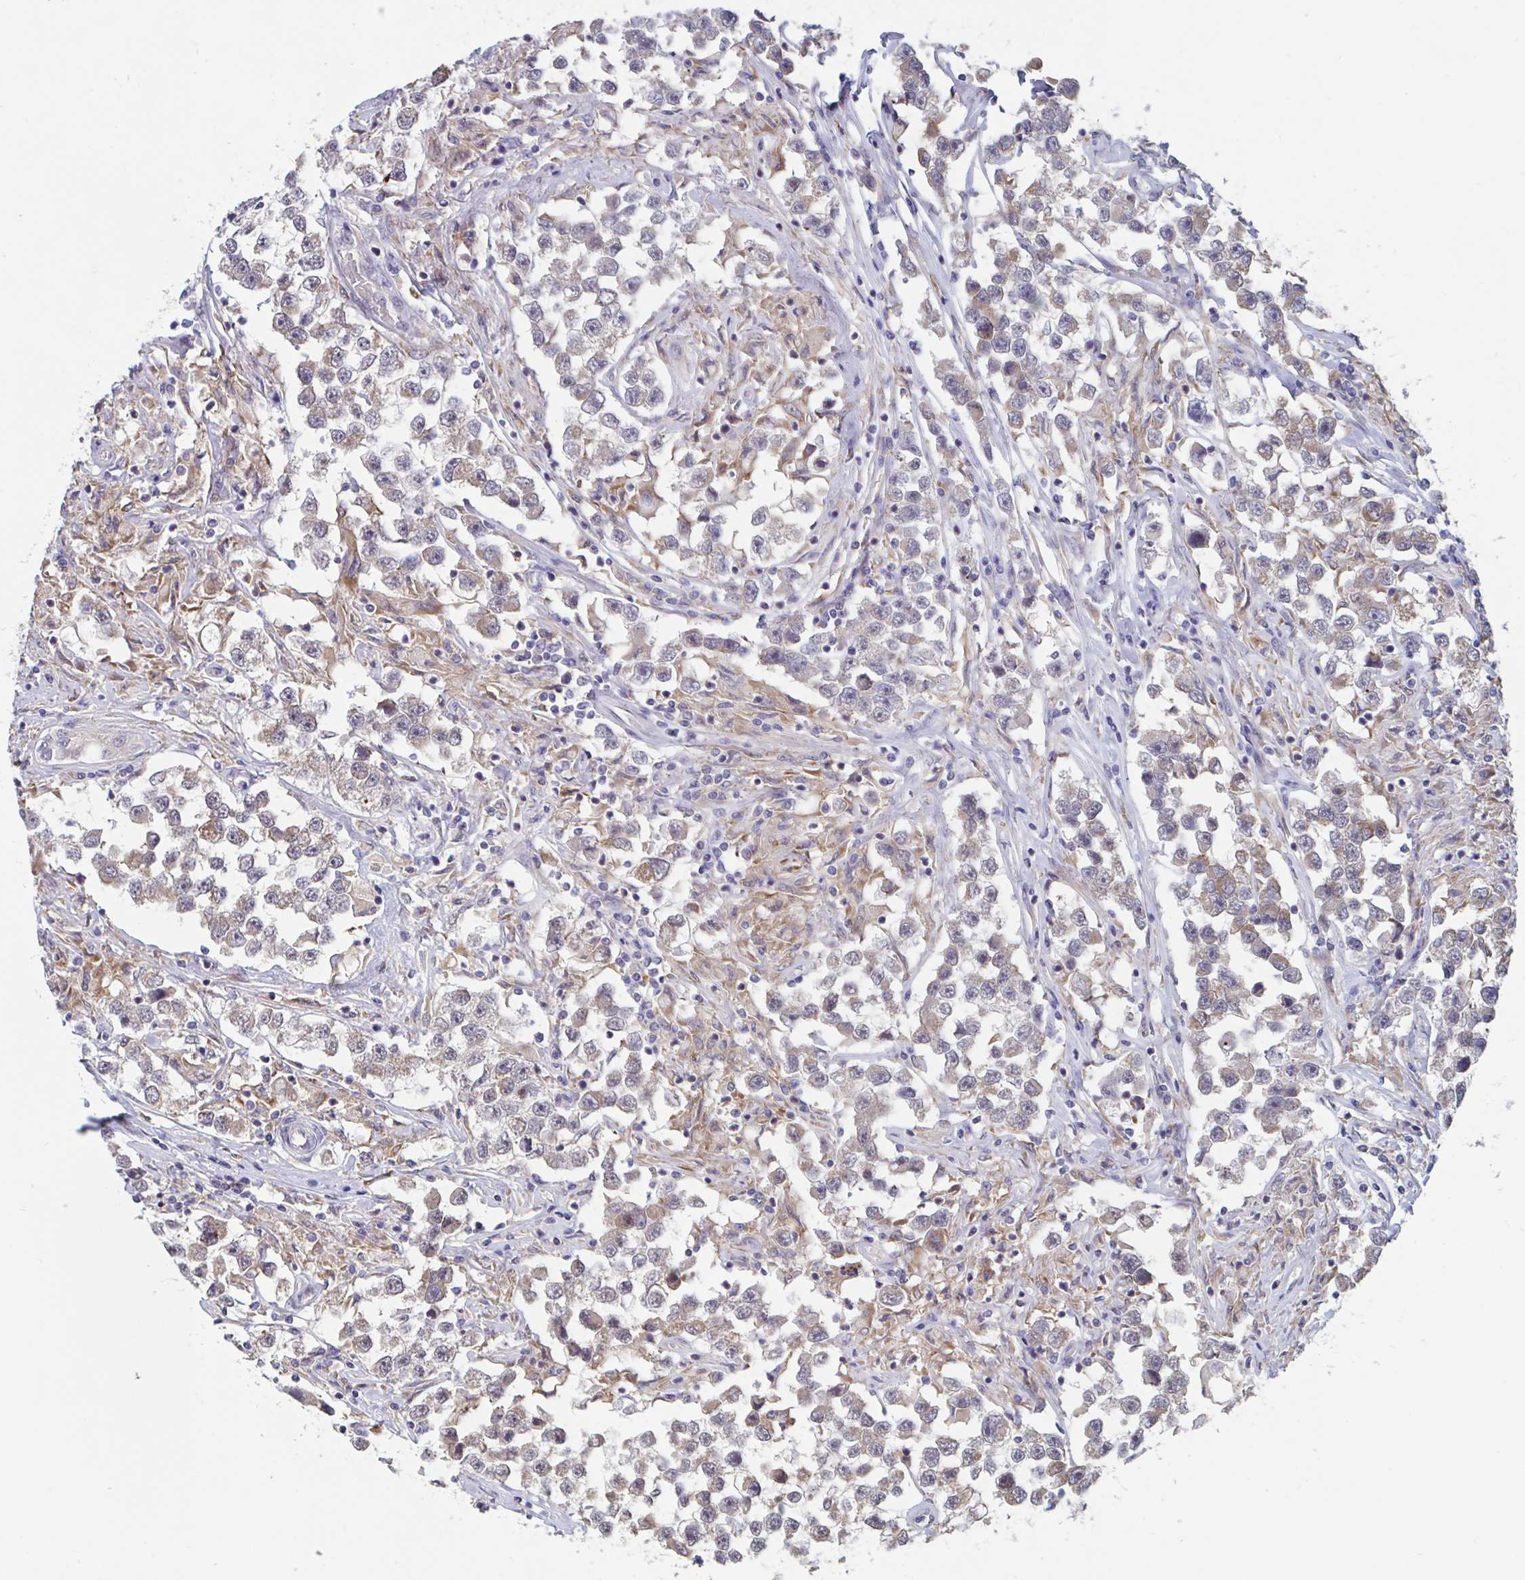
{"staining": {"intensity": "moderate", "quantity": ">75%", "location": "cytoplasmic/membranous"}, "tissue": "testis cancer", "cell_type": "Tumor cells", "image_type": "cancer", "snomed": [{"axis": "morphology", "description": "Seminoma, NOS"}, {"axis": "topography", "description": "Testis"}], "caption": "Protein expression analysis of seminoma (testis) shows moderate cytoplasmic/membranous staining in approximately >75% of tumor cells.", "gene": "SNX8", "patient": {"sex": "male", "age": 46}}